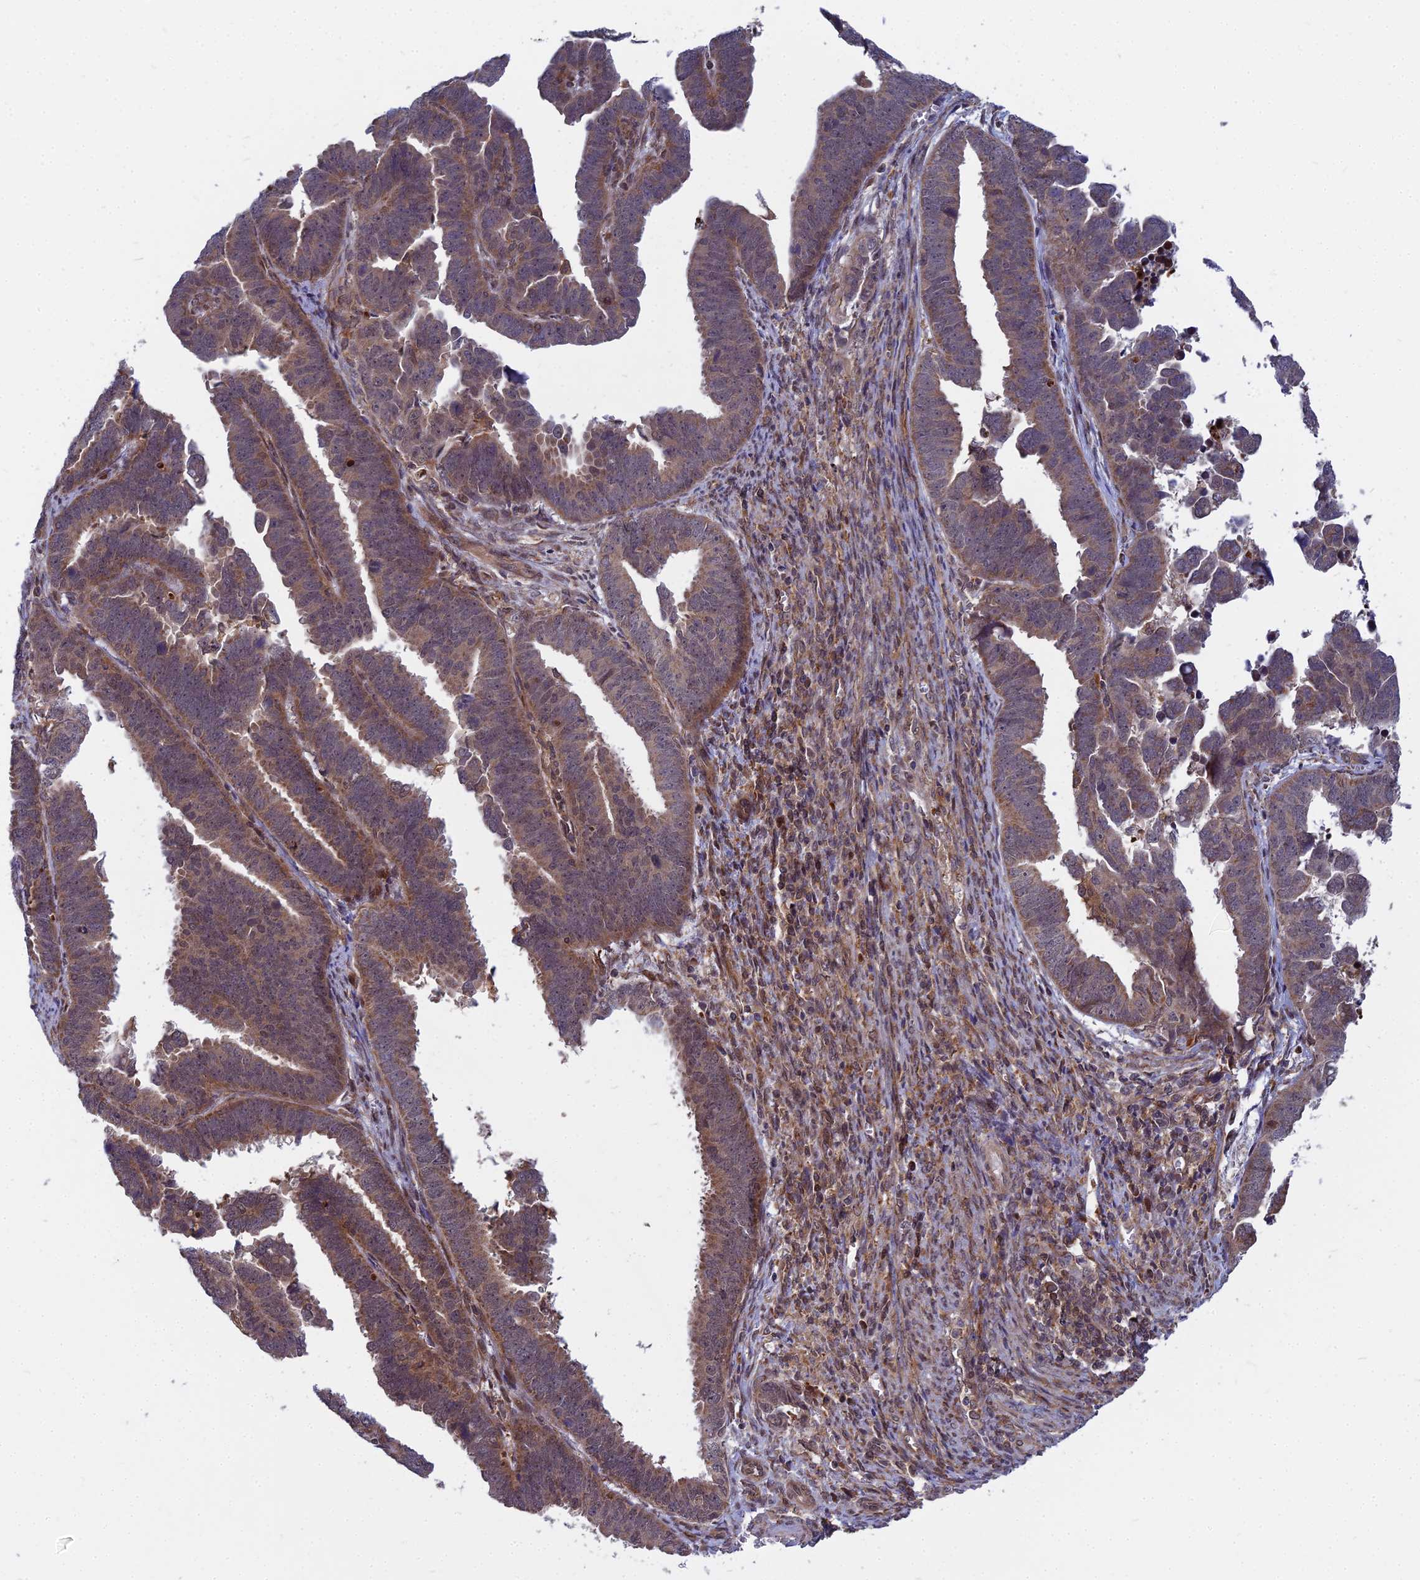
{"staining": {"intensity": "moderate", "quantity": "25%-75%", "location": "cytoplasmic/membranous"}, "tissue": "endometrial cancer", "cell_type": "Tumor cells", "image_type": "cancer", "snomed": [{"axis": "morphology", "description": "Adenocarcinoma, NOS"}, {"axis": "topography", "description": "Endometrium"}], "caption": "A brown stain shows moderate cytoplasmic/membranous expression of a protein in human adenocarcinoma (endometrial) tumor cells. The protein of interest is shown in brown color, while the nuclei are stained blue.", "gene": "COMMD2", "patient": {"sex": "female", "age": 75}}